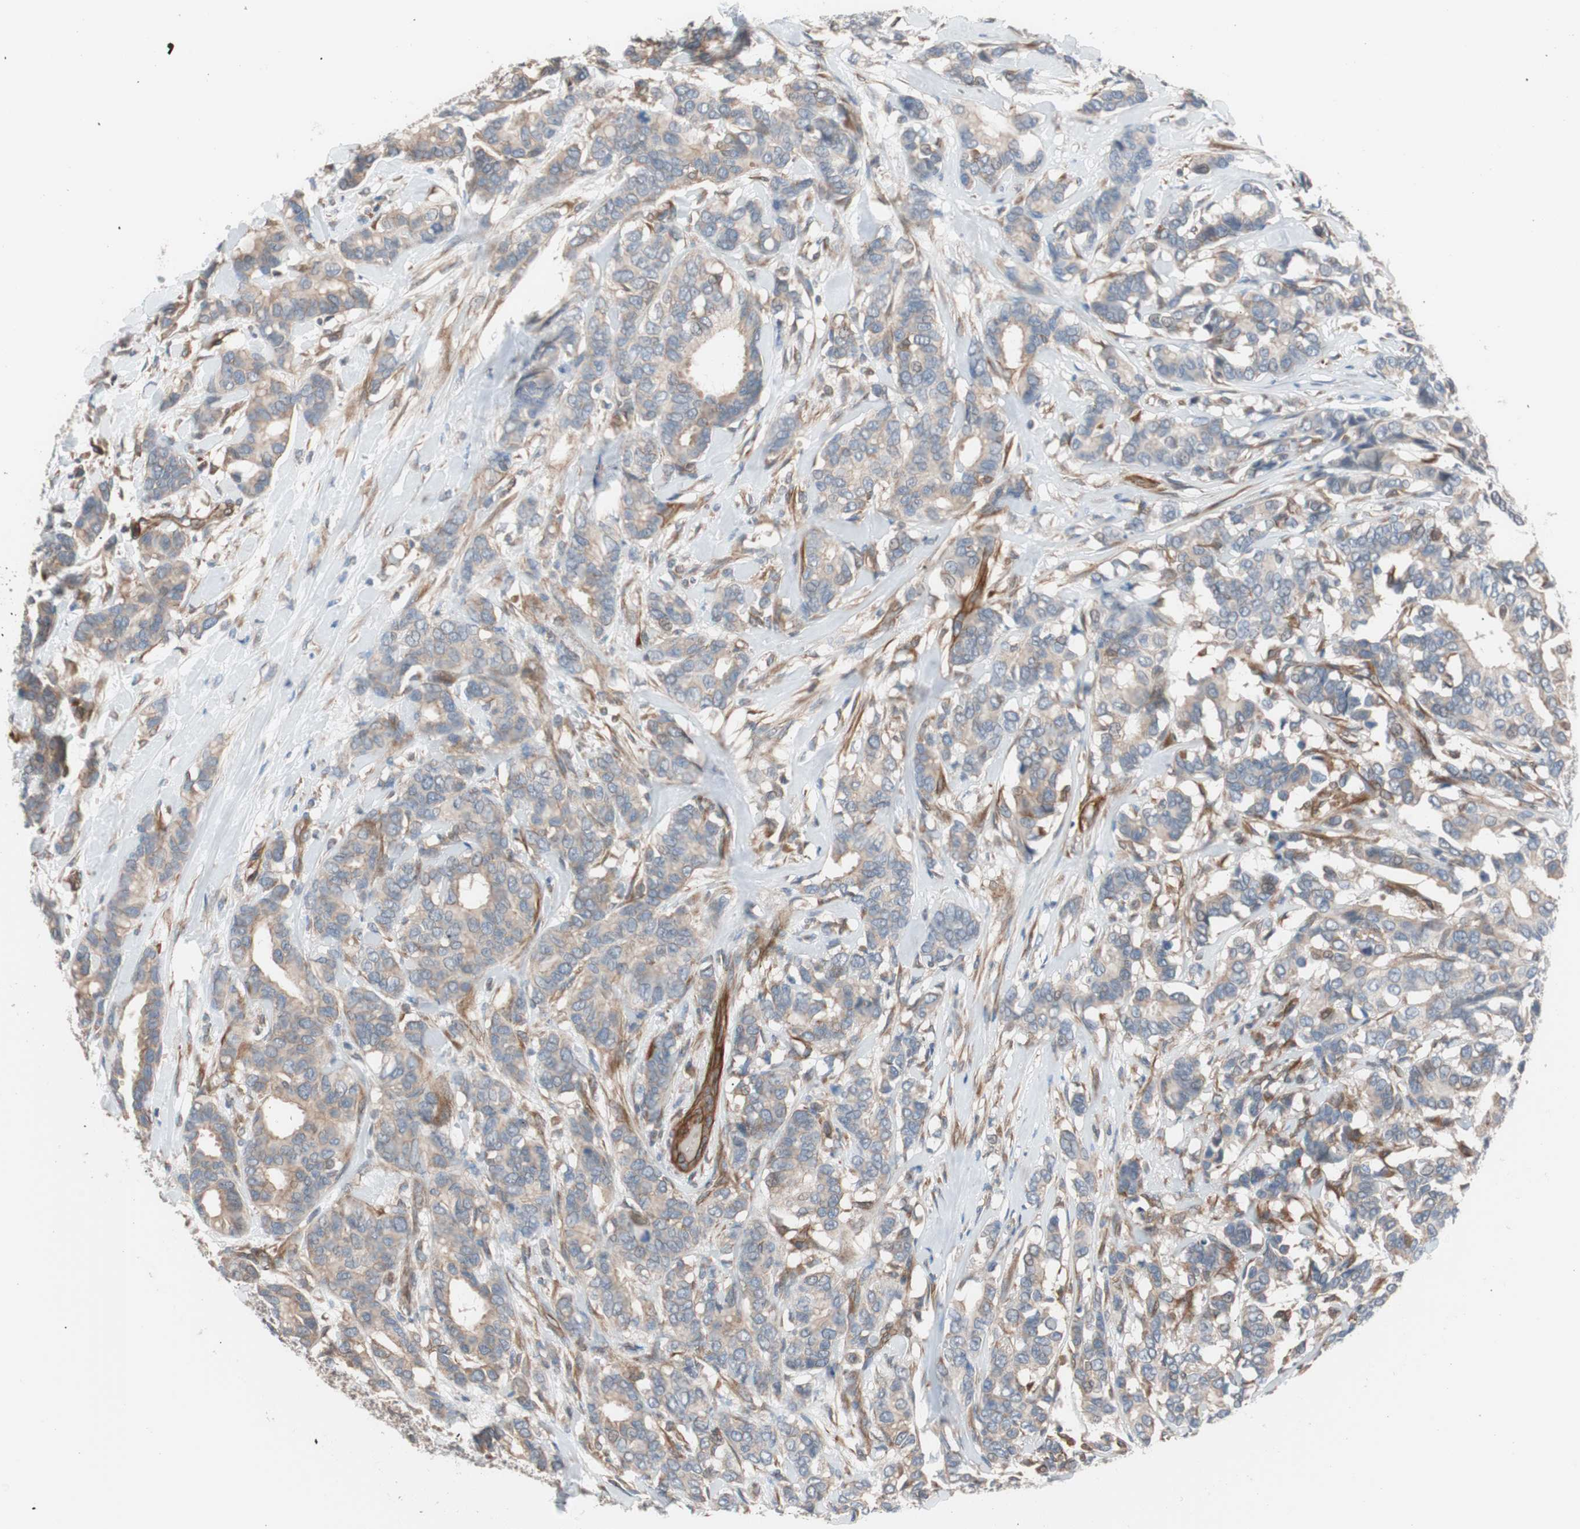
{"staining": {"intensity": "weak", "quantity": "25%-75%", "location": "cytoplasmic/membranous"}, "tissue": "breast cancer", "cell_type": "Tumor cells", "image_type": "cancer", "snomed": [{"axis": "morphology", "description": "Duct carcinoma"}, {"axis": "topography", "description": "Breast"}], "caption": "Protein analysis of invasive ductal carcinoma (breast) tissue exhibits weak cytoplasmic/membranous staining in about 25%-75% of tumor cells. (DAB IHC with brightfield microscopy, high magnification).", "gene": "SMG1", "patient": {"sex": "female", "age": 87}}